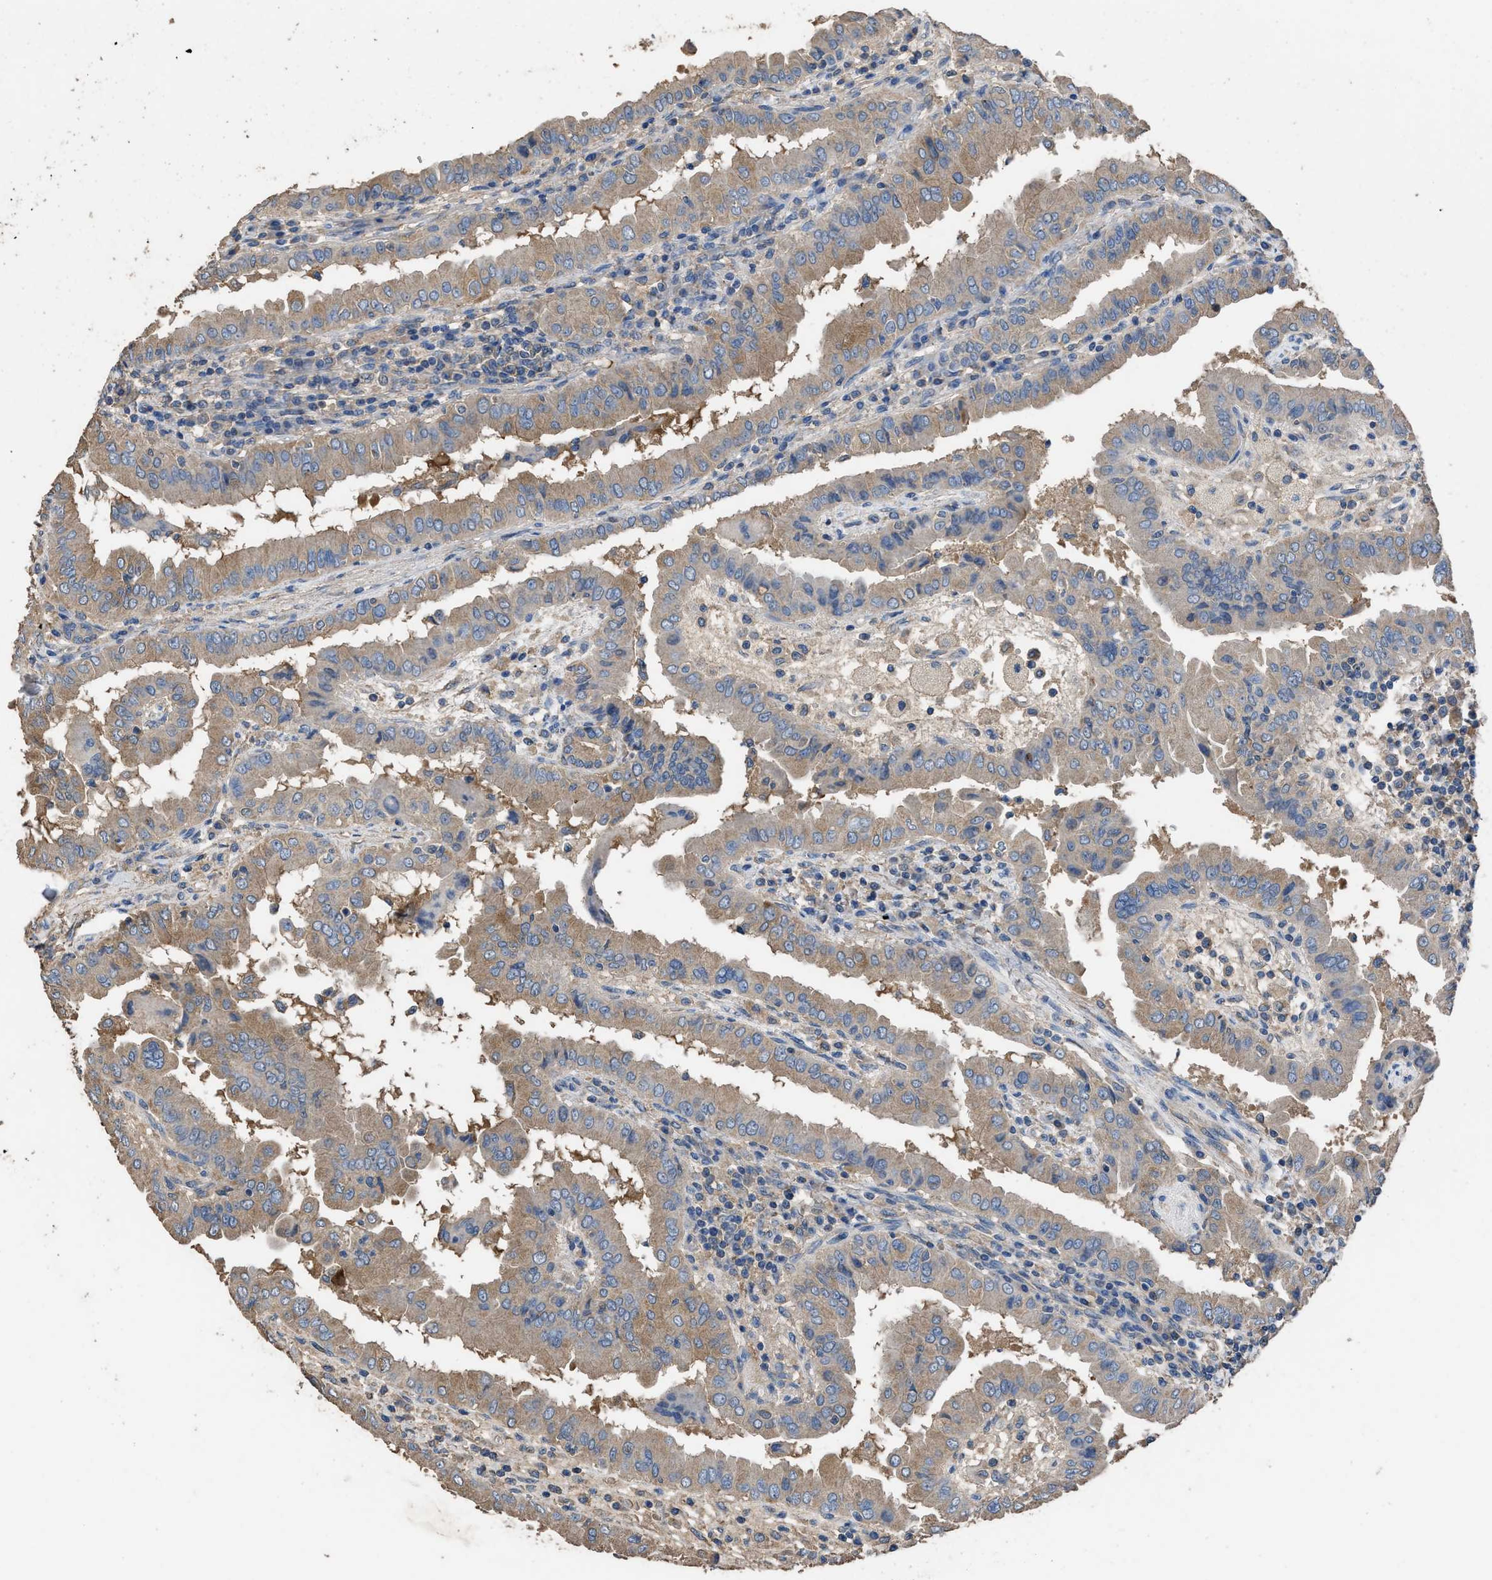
{"staining": {"intensity": "weak", "quantity": ">75%", "location": "cytoplasmic/membranous"}, "tissue": "thyroid cancer", "cell_type": "Tumor cells", "image_type": "cancer", "snomed": [{"axis": "morphology", "description": "Papillary adenocarcinoma, NOS"}, {"axis": "topography", "description": "Thyroid gland"}], "caption": "Immunohistochemistry (IHC) micrograph of thyroid papillary adenocarcinoma stained for a protein (brown), which exhibits low levels of weak cytoplasmic/membranous staining in approximately >75% of tumor cells.", "gene": "ITSN1", "patient": {"sex": "male", "age": 33}}